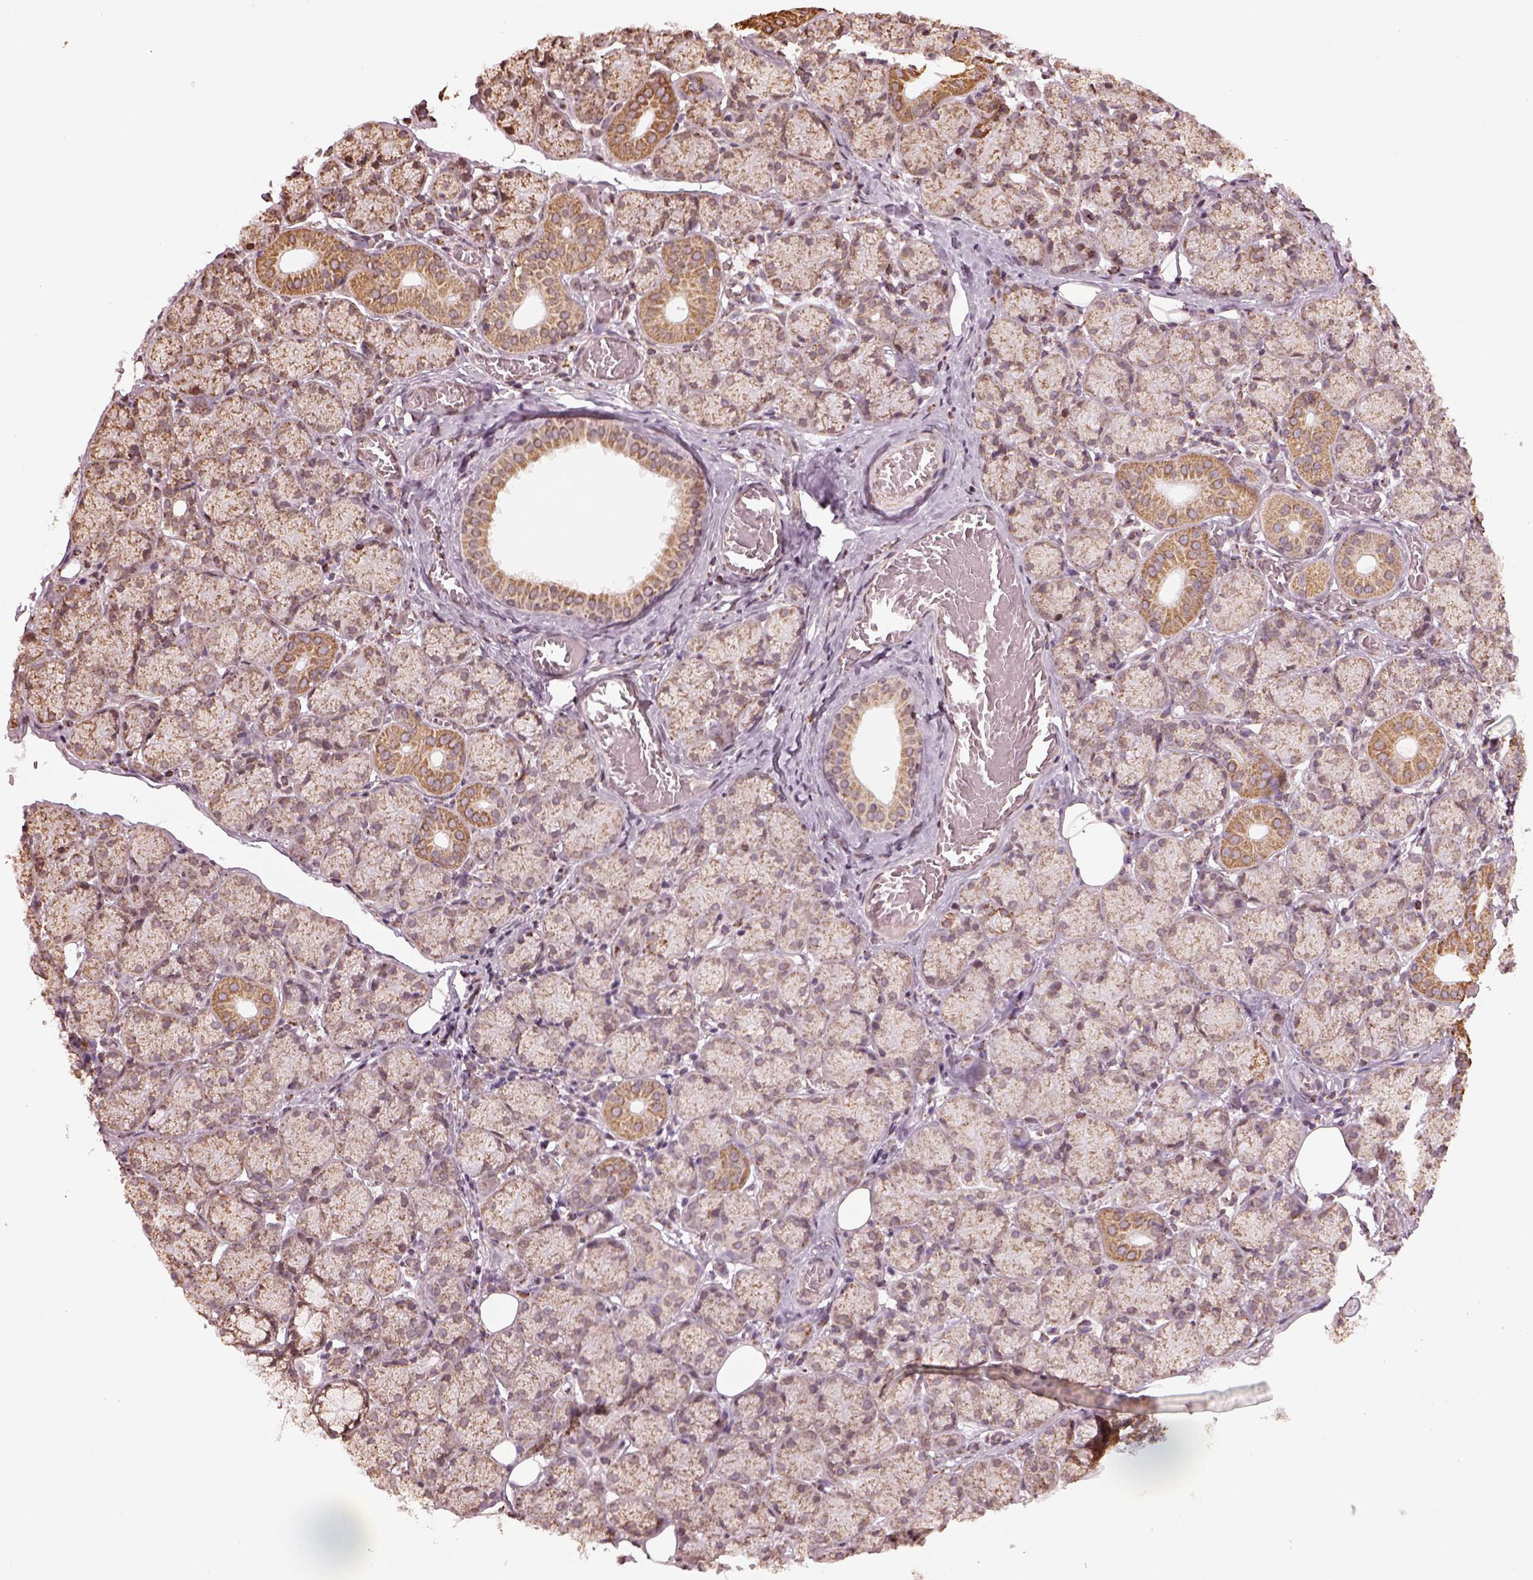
{"staining": {"intensity": "moderate", "quantity": "25%-75%", "location": "cytoplasmic/membranous"}, "tissue": "salivary gland", "cell_type": "Glandular cells", "image_type": "normal", "snomed": [{"axis": "morphology", "description": "Normal tissue, NOS"}, {"axis": "topography", "description": "Salivary gland"}, {"axis": "topography", "description": "Peripheral nerve tissue"}], "caption": "Immunohistochemistry (IHC) photomicrograph of unremarkable human salivary gland stained for a protein (brown), which demonstrates medium levels of moderate cytoplasmic/membranous expression in about 25%-75% of glandular cells.", "gene": "ACOT2", "patient": {"sex": "female", "age": 24}}